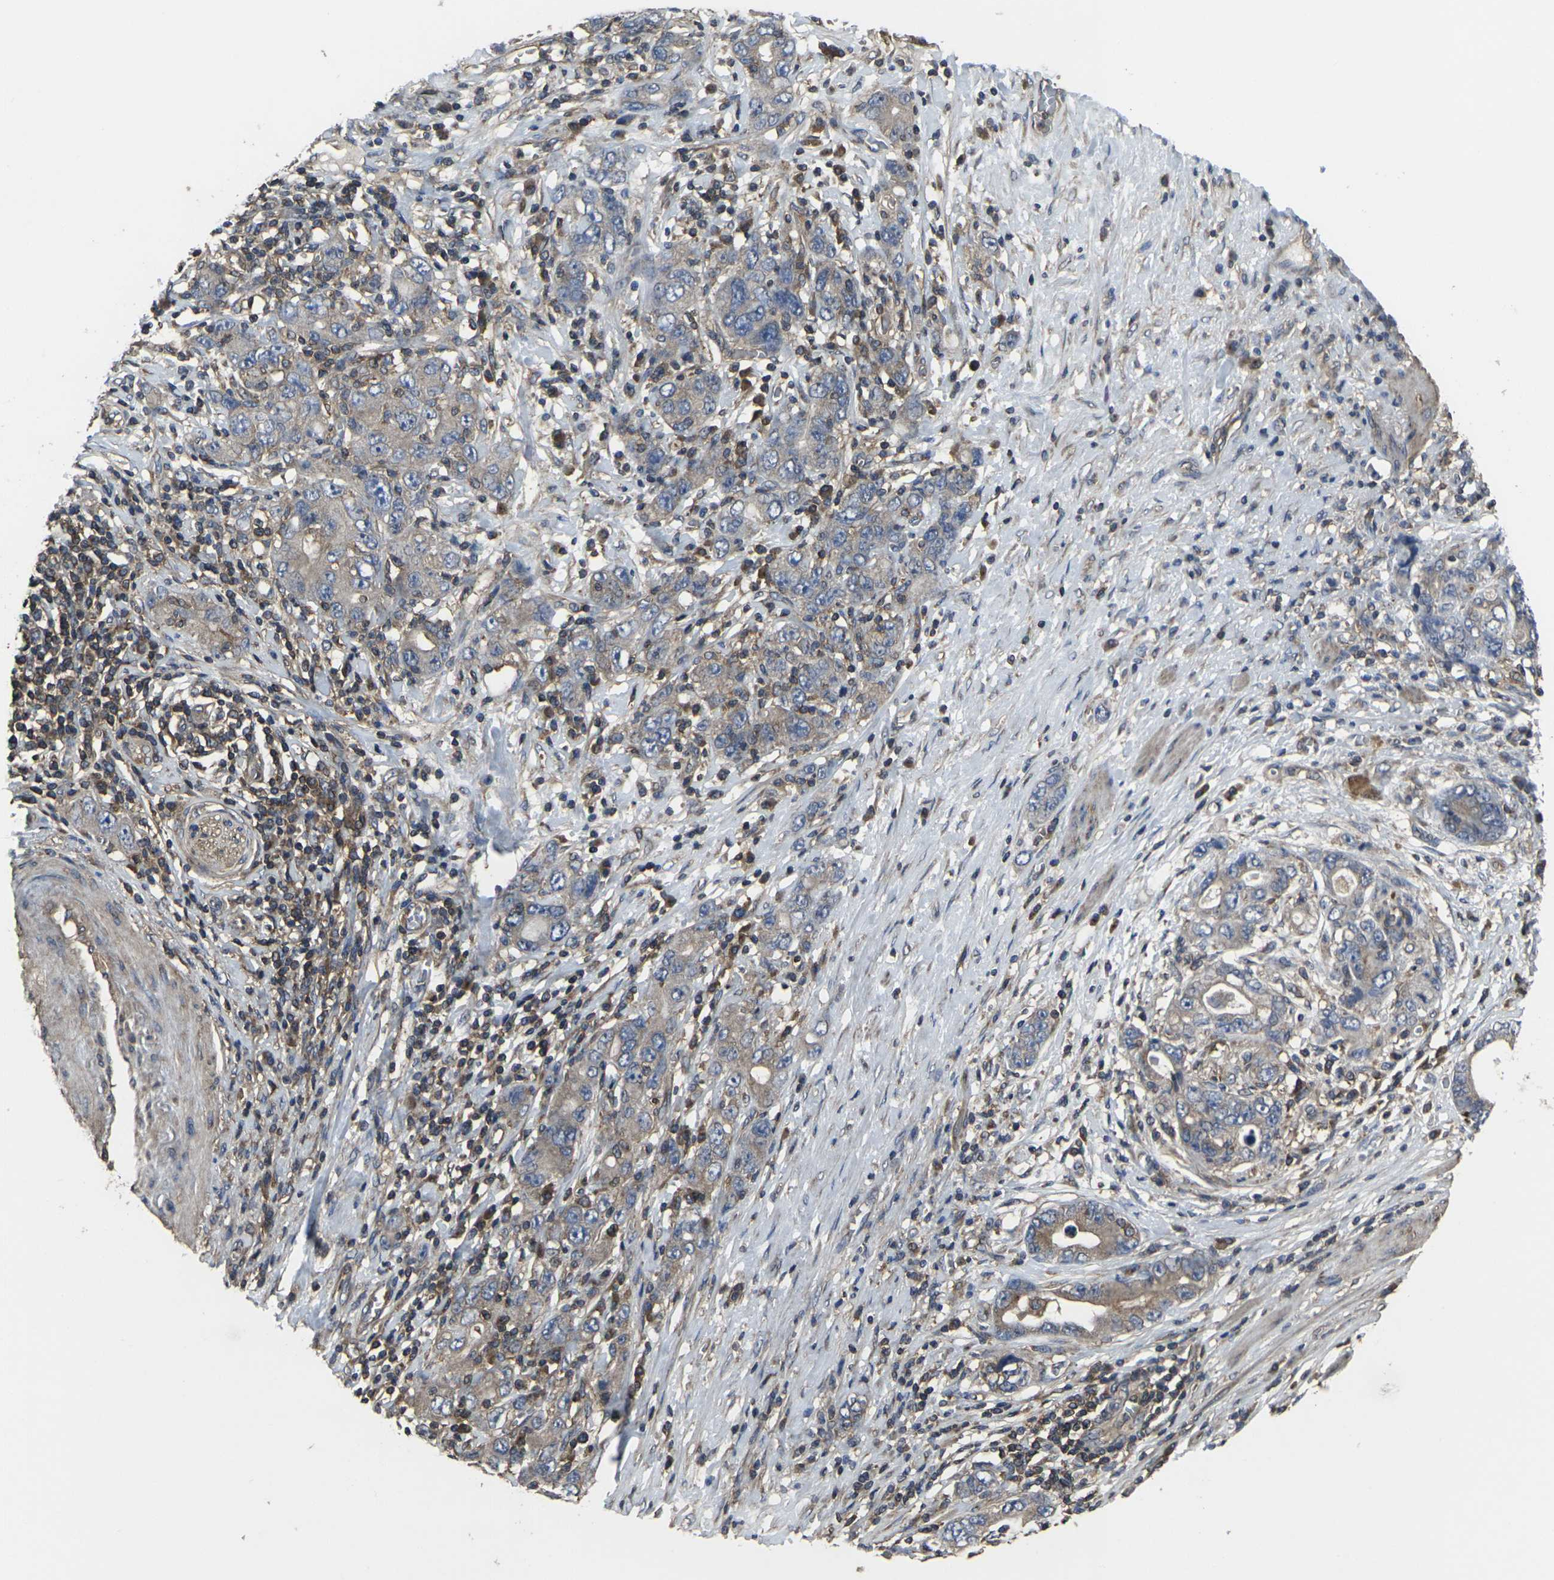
{"staining": {"intensity": "weak", "quantity": ">75%", "location": "cytoplasmic/membranous"}, "tissue": "stomach cancer", "cell_type": "Tumor cells", "image_type": "cancer", "snomed": [{"axis": "morphology", "description": "Adenocarcinoma, NOS"}, {"axis": "topography", "description": "Stomach, lower"}], "caption": "IHC micrograph of neoplastic tissue: stomach adenocarcinoma stained using immunohistochemistry displays low levels of weak protein expression localized specifically in the cytoplasmic/membranous of tumor cells, appearing as a cytoplasmic/membranous brown color.", "gene": "PRKACB", "patient": {"sex": "female", "age": 93}}